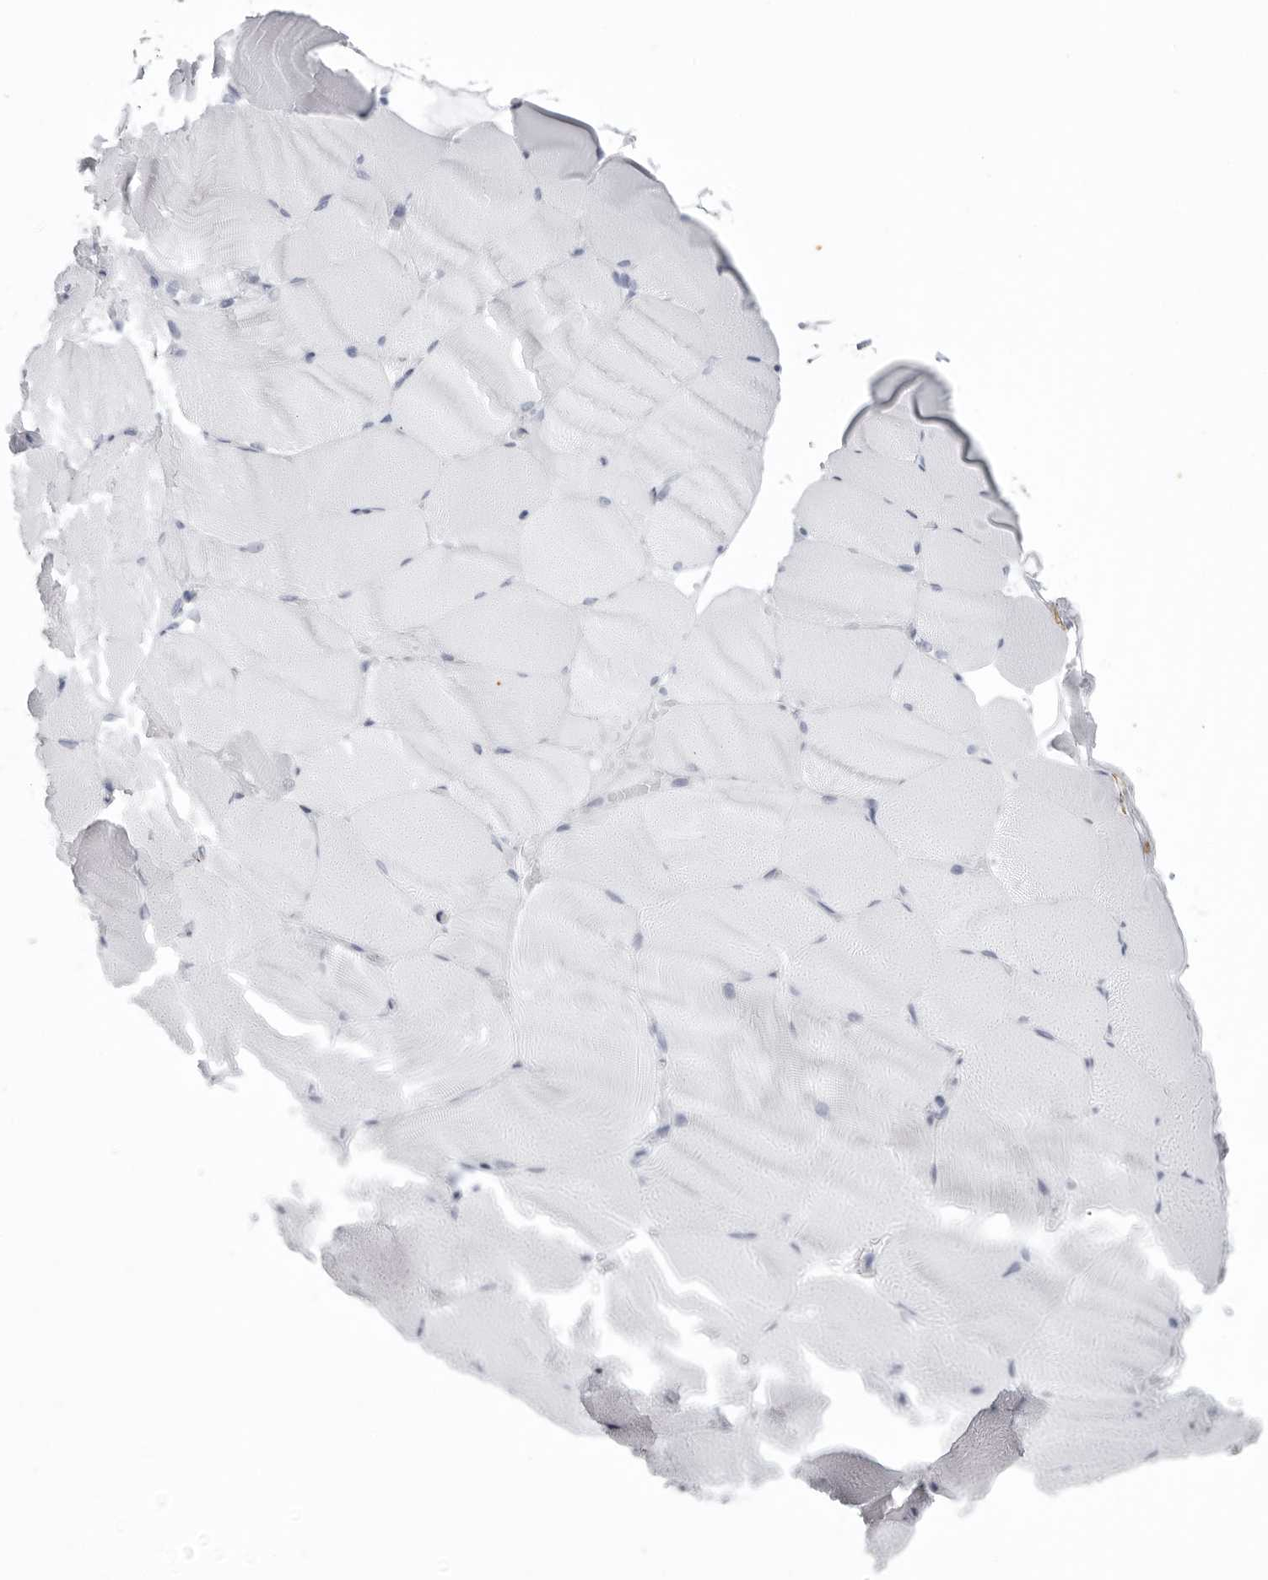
{"staining": {"intensity": "negative", "quantity": "none", "location": "none"}, "tissue": "skeletal muscle", "cell_type": "Myocytes", "image_type": "normal", "snomed": [{"axis": "morphology", "description": "Normal tissue, NOS"}, {"axis": "topography", "description": "Skeletal muscle"}, {"axis": "topography", "description": "Parathyroid gland"}], "caption": "Myocytes show no significant protein staining in normal skeletal muscle. (DAB (3,3'-diaminobenzidine) immunohistochemistry (IHC), high magnification).", "gene": "KLK9", "patient": {"sex": "female", "age": 37}}